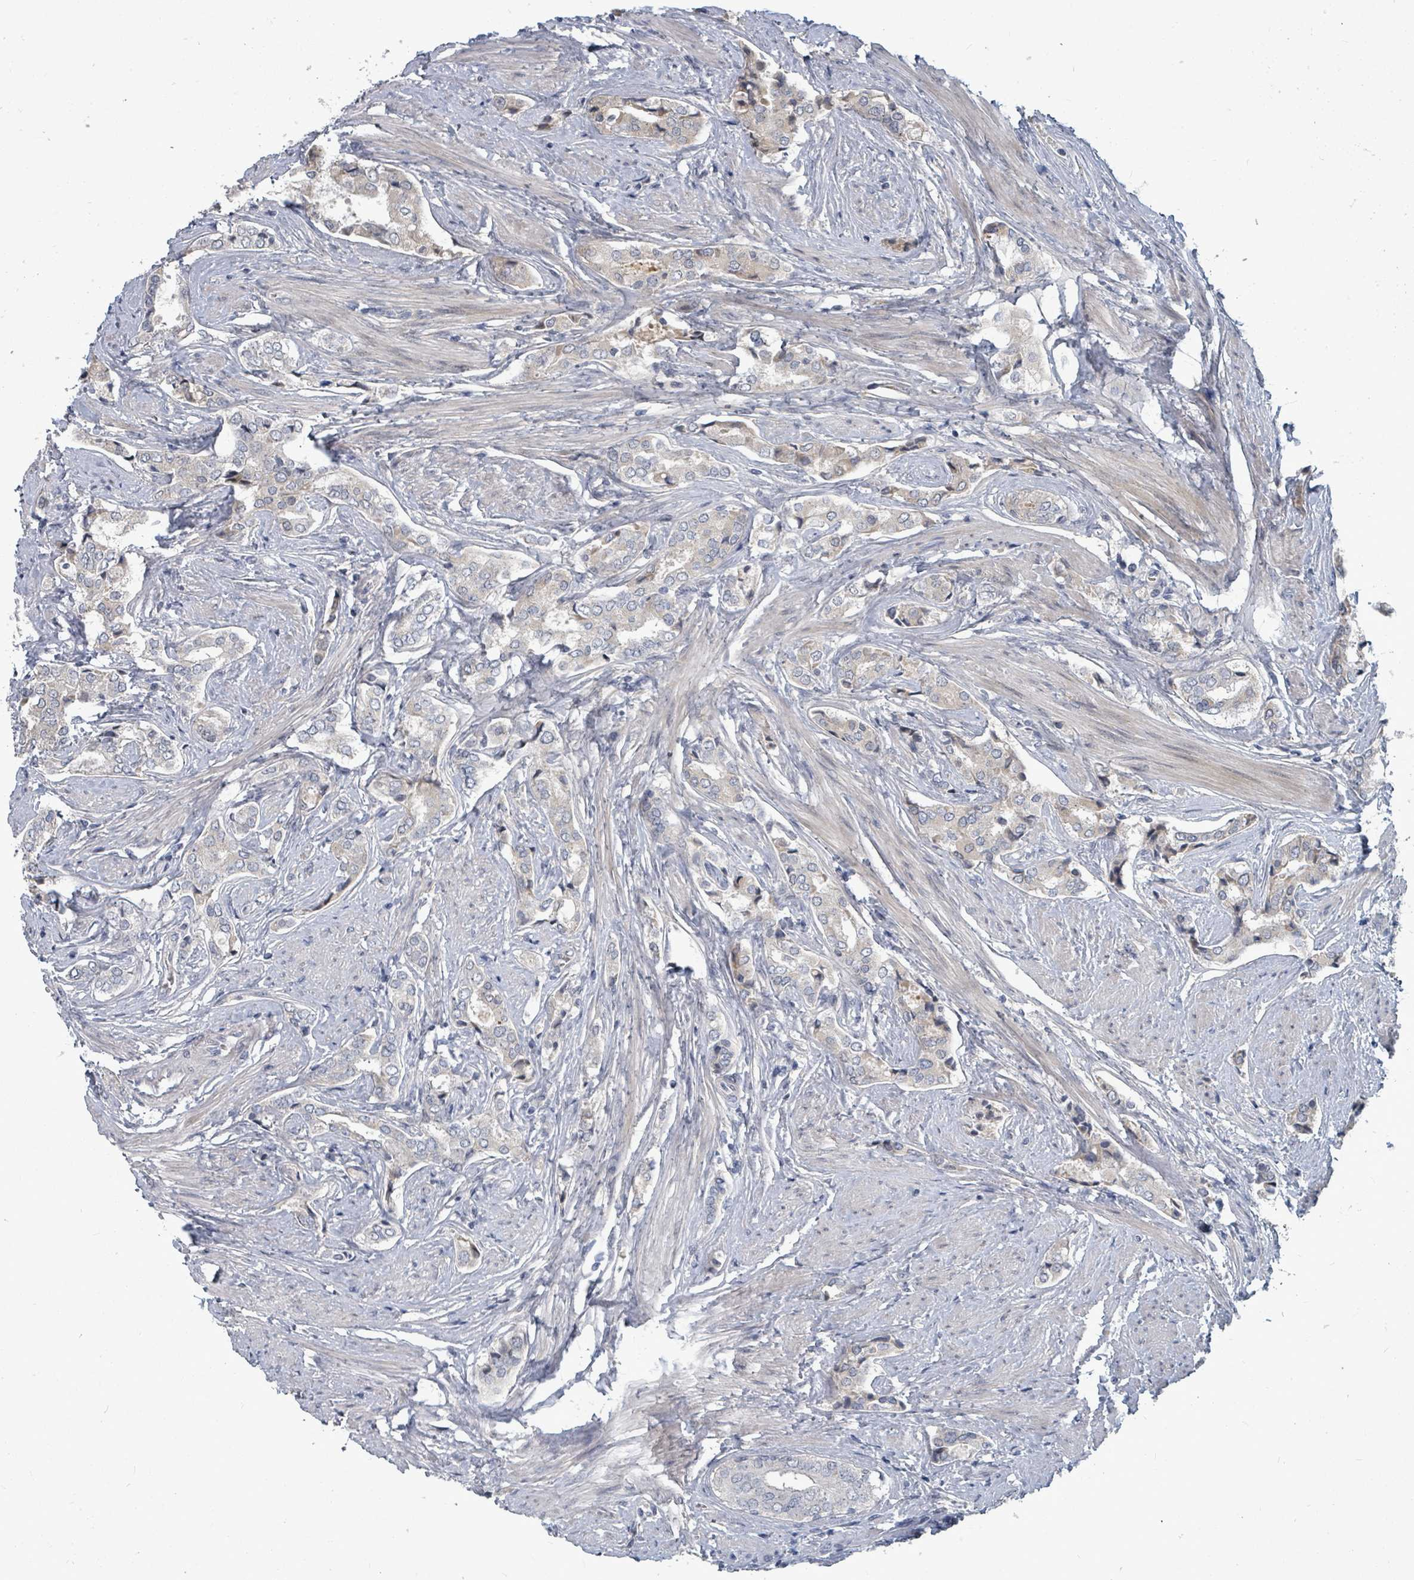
{"staining": {"intensity": "negative", "quantity": "none", "location": "none"}, "tissue": "prostate cancer", "cell_type": "Tumor cells", "image_type": "cancer", "snomed": [{"axis": "morphology", "description": "Adenocarcinoma, High grade"}, {"axis": "topography", "description": "Prostate"}], "caption": "DAB immunohistochemical staining of human prostate cancer (adenocarcinoma (high-grade)) shows no significant staining in tumor cells.", "gene": "TRDMT1", "patient": {"sex": "male", "age": 71}}